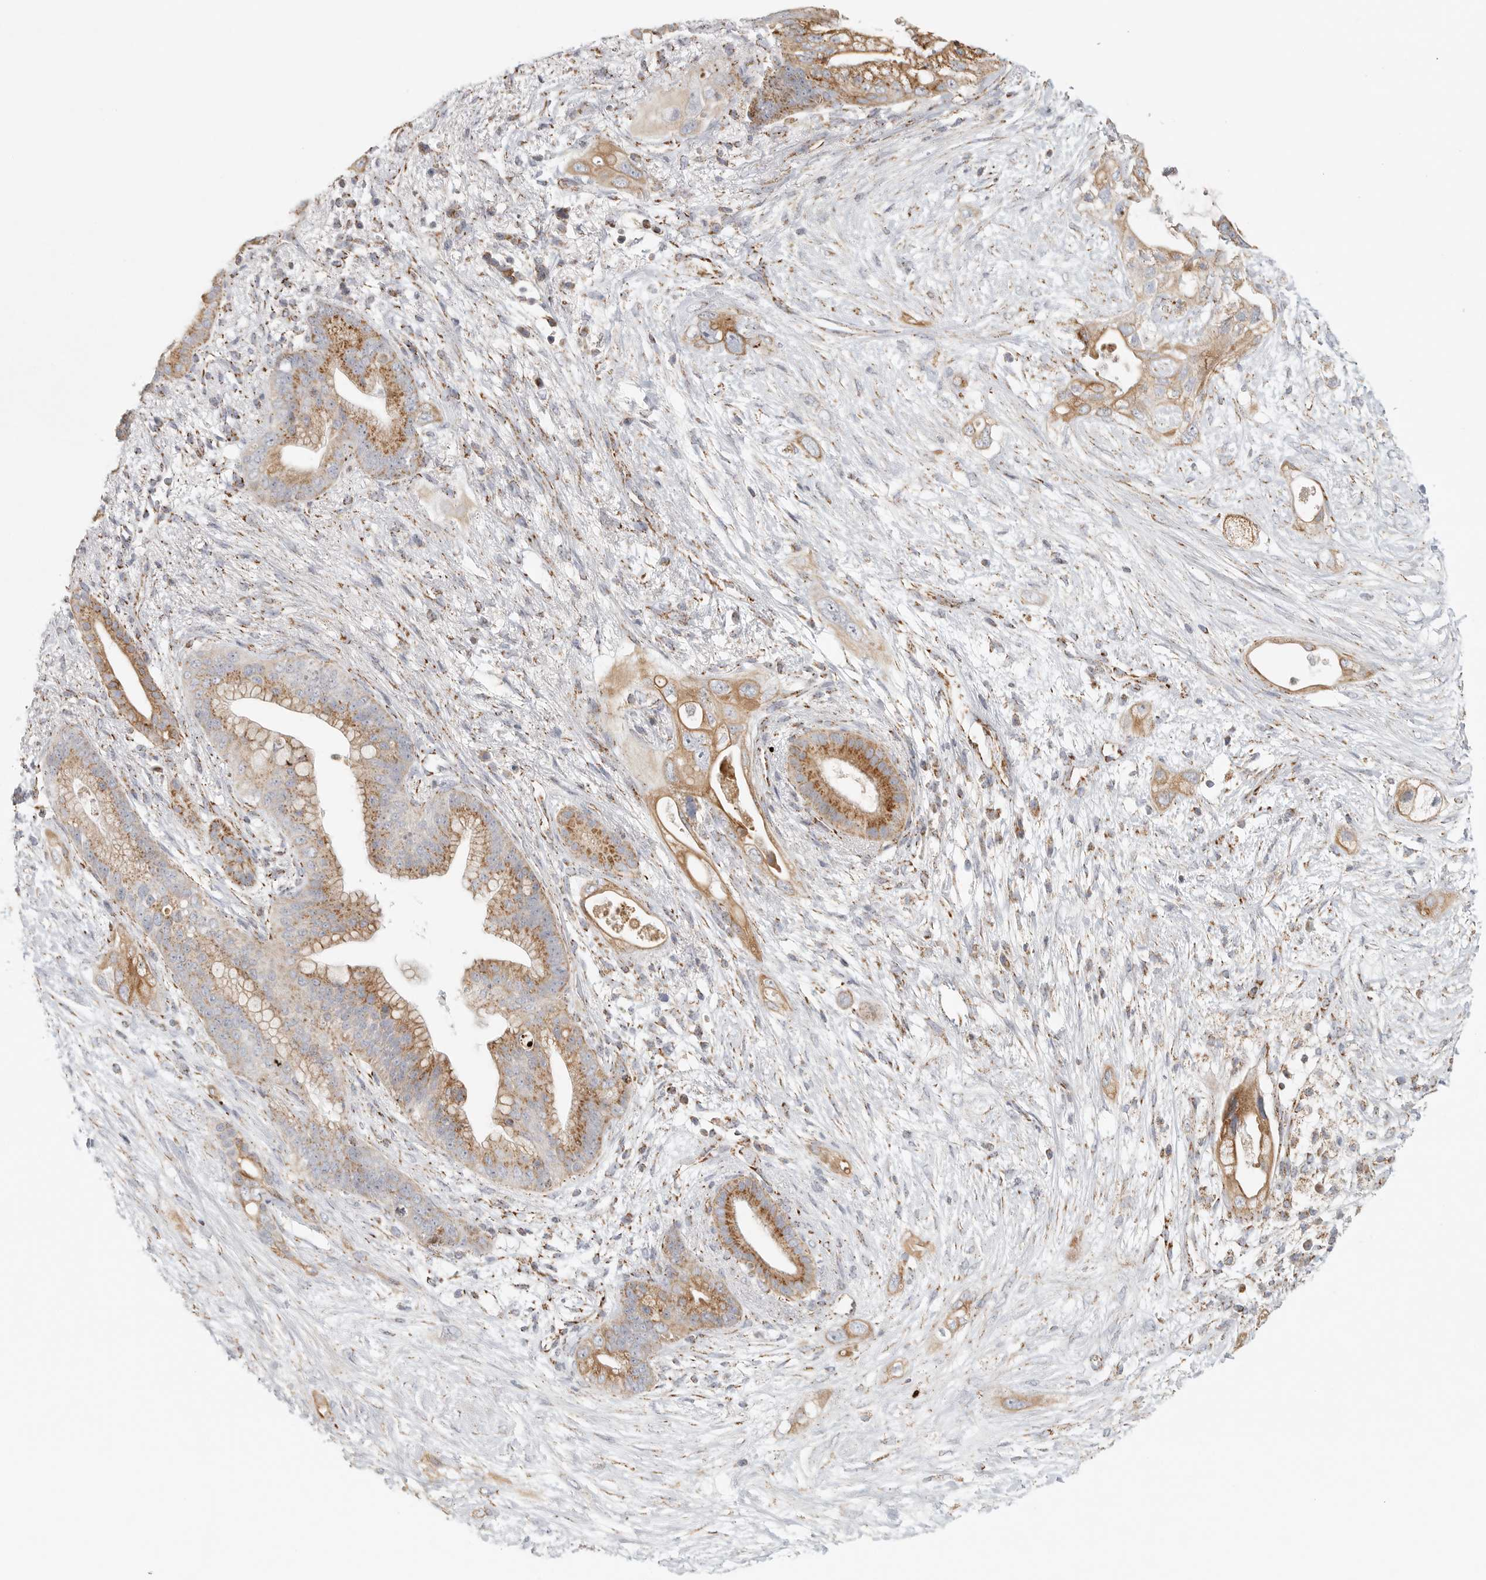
{"staining": {"intensity": "moderate", "quantity": ">75%", "location": "cytoplasmic/membranous"}, "tissue": "pancreatic cancer", "cell_type": "Tumor cells", "image_type": "cancer", "snomed": [{"axis": "morphology", "description": "Adenocarcinoma, NOS"}, {"axis": "topography", "description": "Pancreas"}], "caption": "Tumor cells show medium levels of moderate cytoplasmic/membranous expression in about >75% of cells in human pancreatic cancer.", "gene": "SLC25A26", "patient": {"sex": "male", "age": 53}}